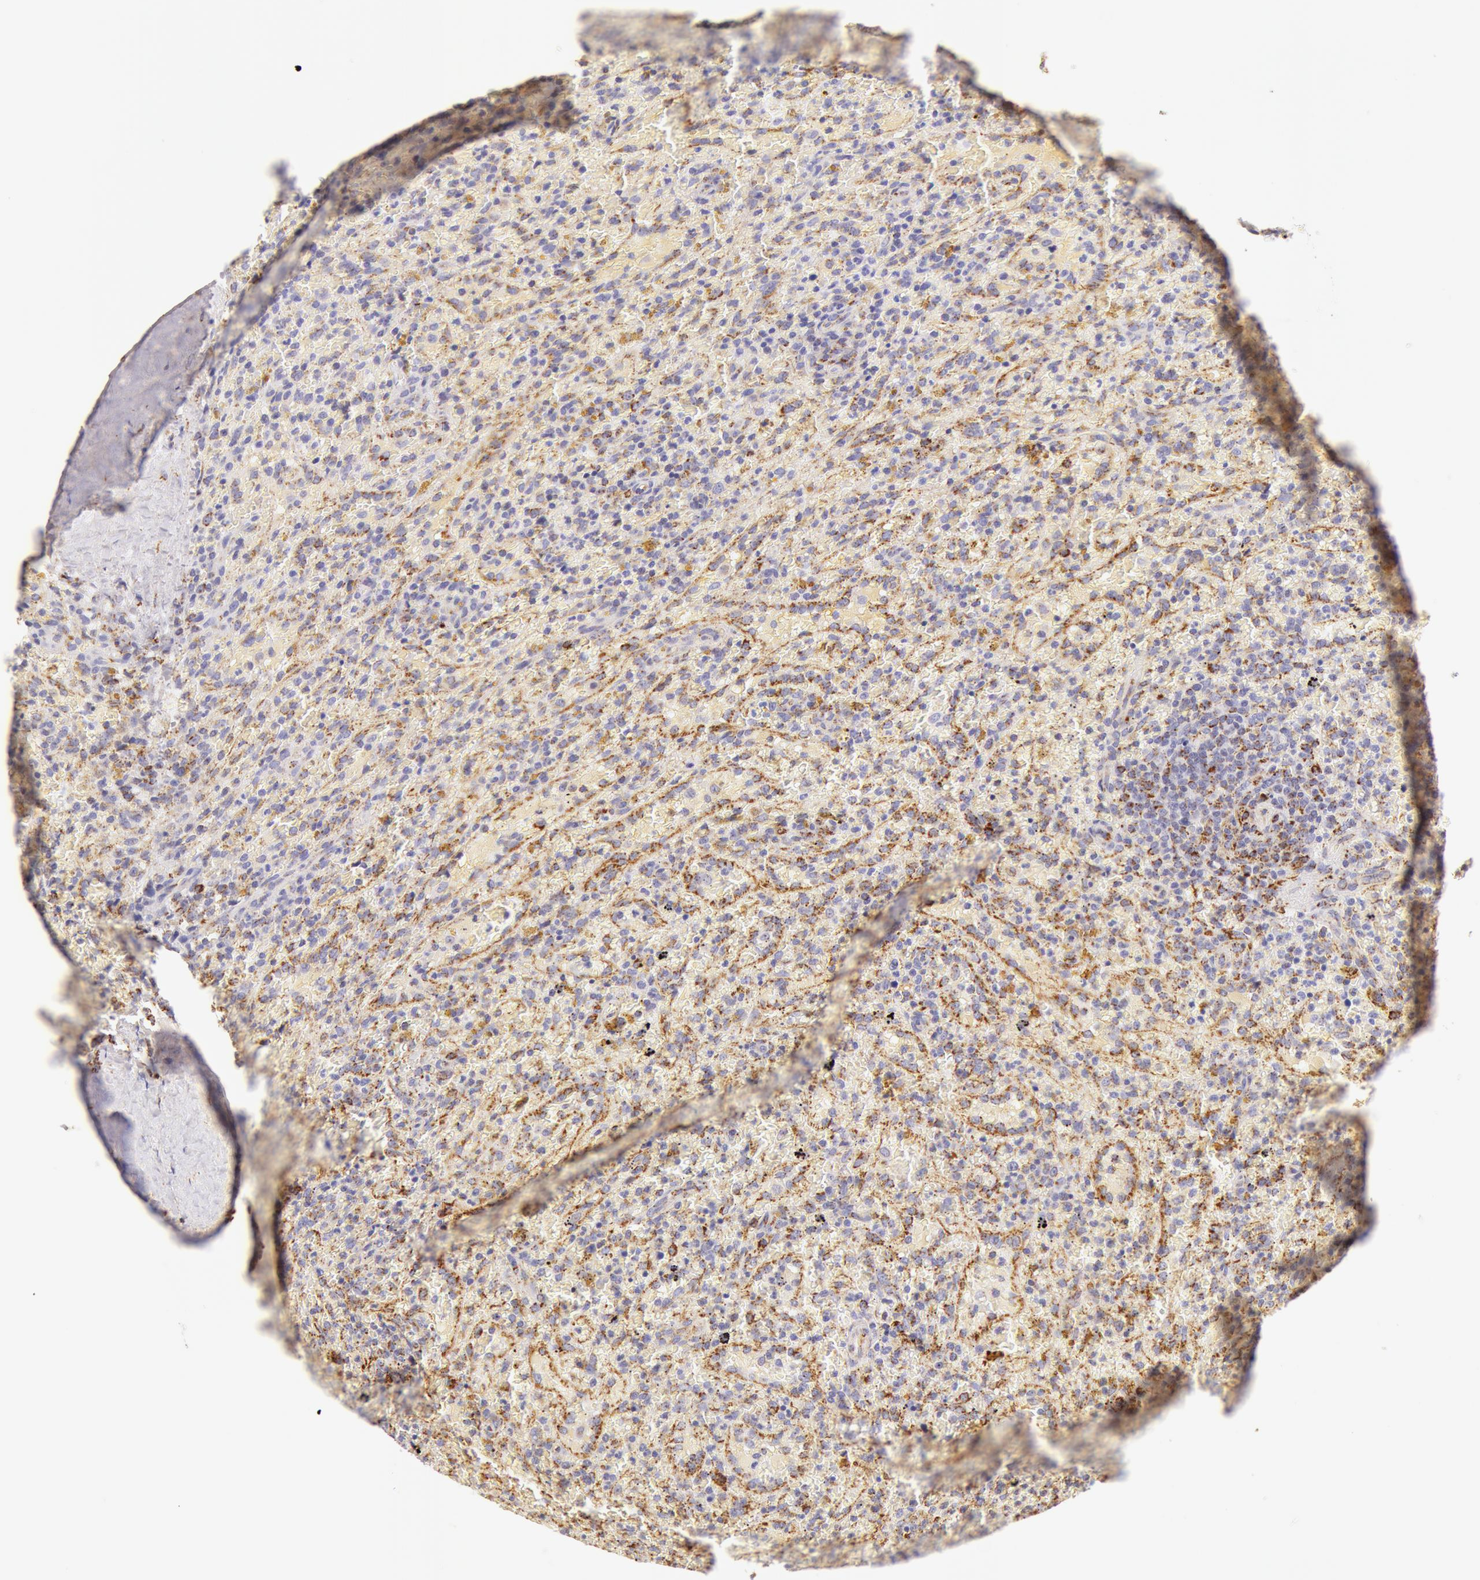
{"staining": {"intensity": "moderate", "quantity": "<25%", "location": "cytoplasmic/membranous"}, "tissue": "lymphoma", "cell_type": "Tumor cells", "image_type": "cancer", "snomed": [{"axis": "morphology", "description": "Malignant lymphoma, non-Hodgkin's type, High grade"}, {"axis": "topography", "description": "Spleen"}, {"axis": "topography", "description": "Lymph node"}], "caption": "A low amount of moderate cytoplasmic/membranous staining is present in about <25% of tumor cells in high-grade malignant lymphoma, non-Hodgkin's type tissue. (brown staining indicates protein expression, while blue staining denotes nuclei).", "gene": "ATP5F1B", "patient": {"sex": "female", "age": 70}}